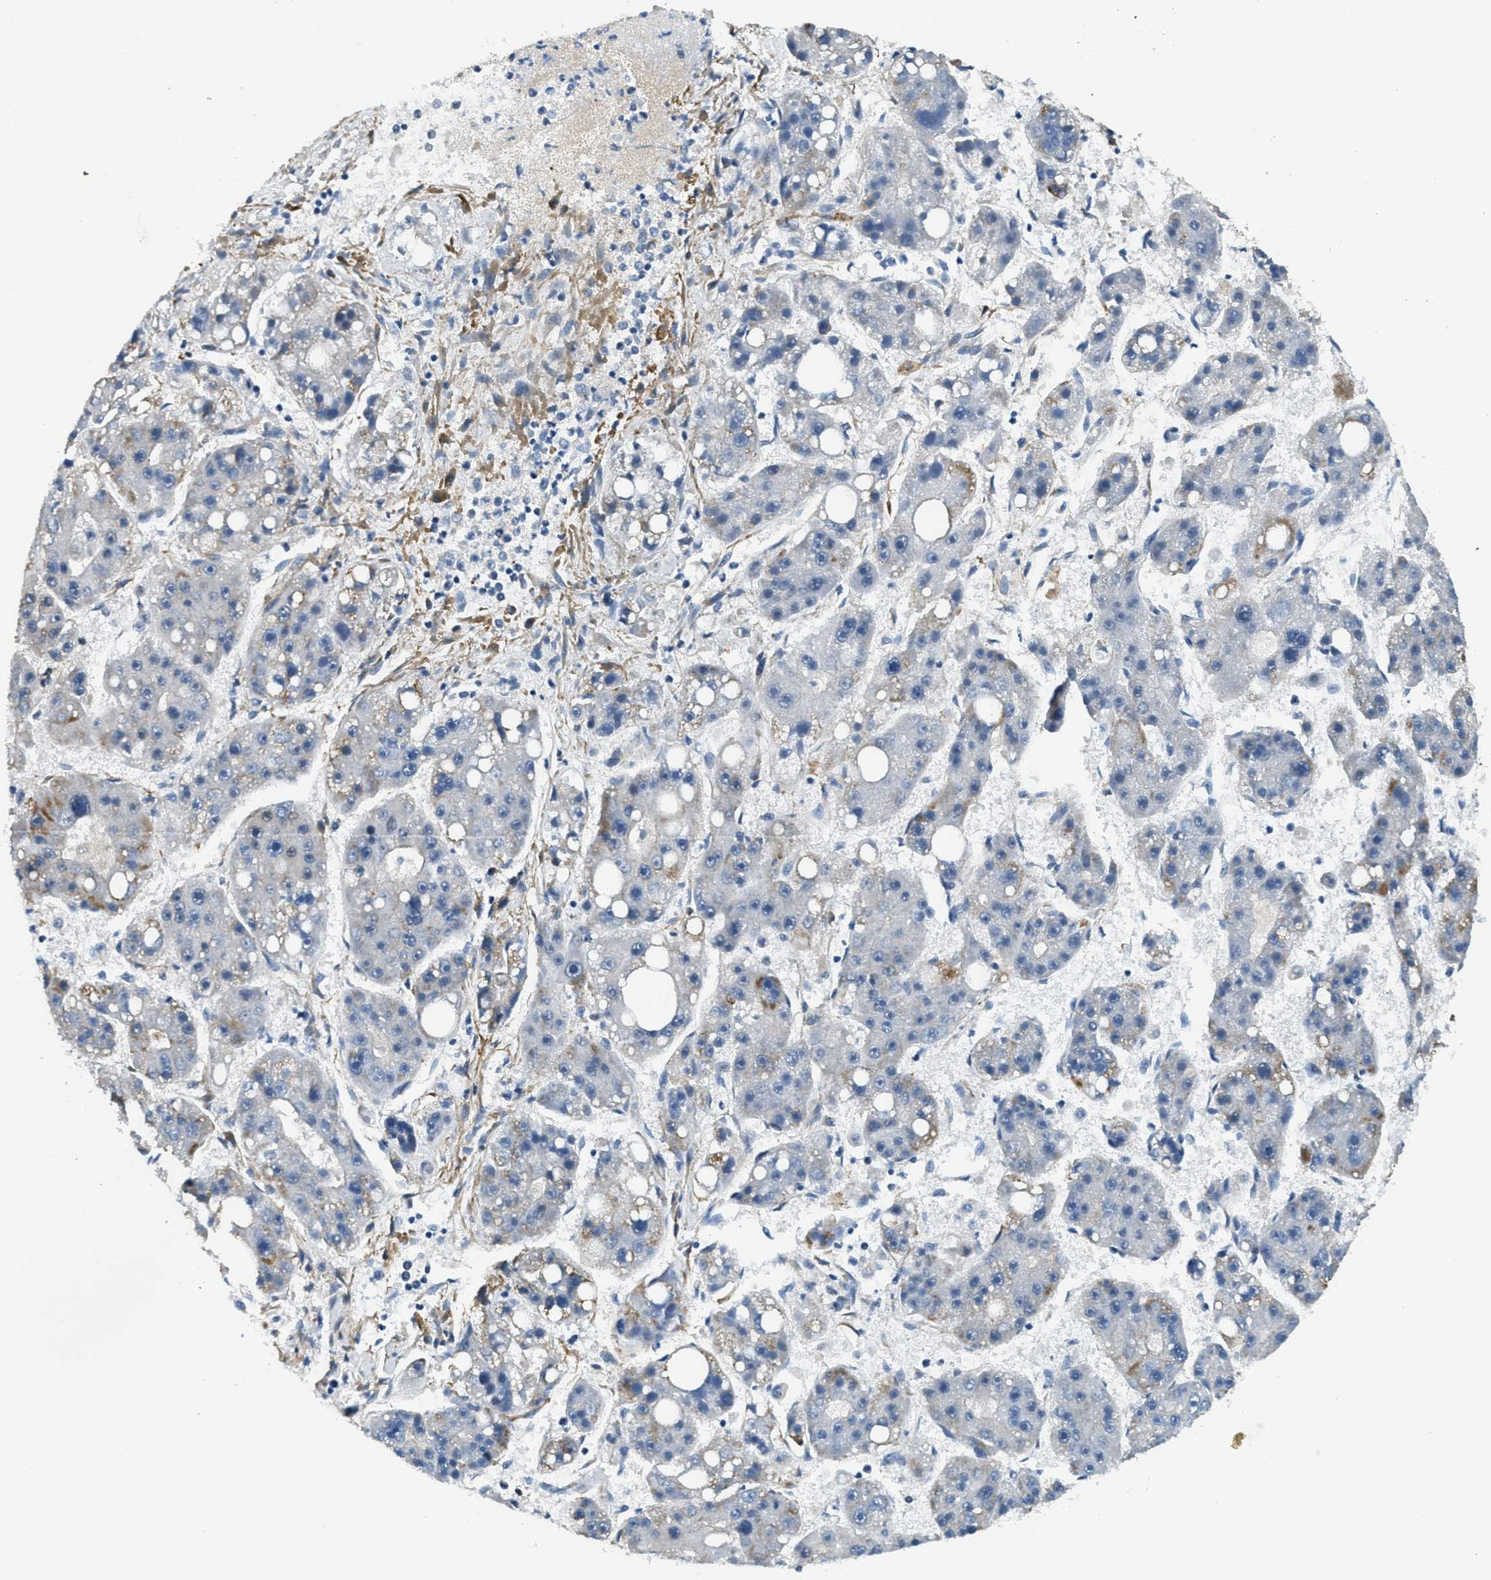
{"staining": {"intensity": "negative", "quantity": "none", "location": "none"}, "tissue": "liver cancer", "cell_type": "Tumor cells", "image_type": "cancer", "snomed": [{"axis": "morphology", "description": "Carcinoma, Hepatocellular, NOS"}, {"axis": "topography", "description": "Liver"}], "caption": "Tumor cells show no significant positivity in liver hepatocellular carcinoma.", "gene": "CFAP36", "patient": {"sex": "female", "age": 61}}